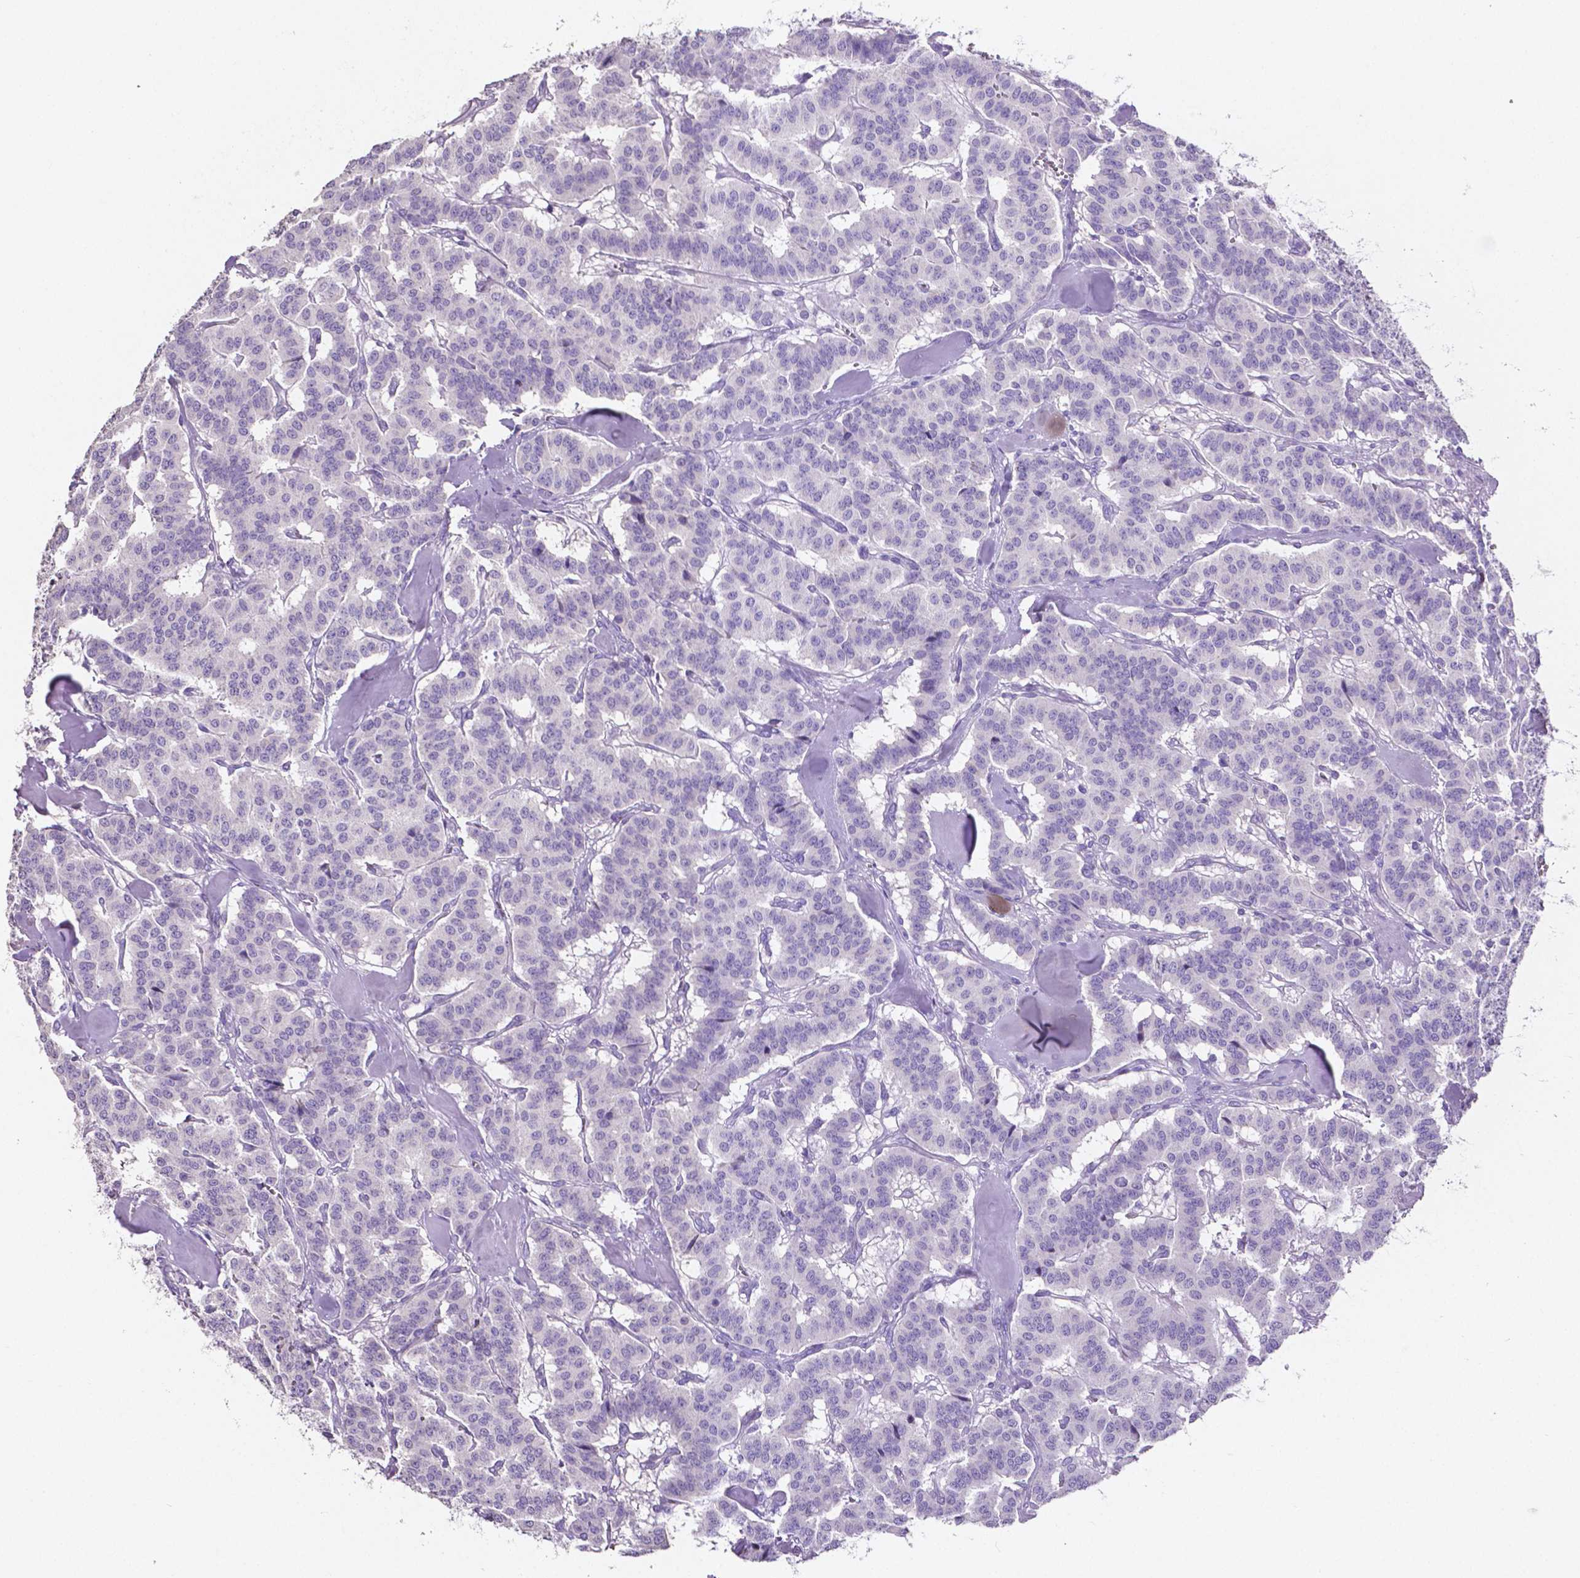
{"staining": {"intensity": "negative", "quantity": "none", "location": "none"}, "tissue": "carcinoid", "cell_type": "Tumor cells", "image_type": "cancer", "snomed": [{"axis": "morphology", "description": "Normal tissue, NOS"}, {"axis": "morphology", "description": "Carcinoid, malignant, NOS"}, {"axis": "topography", "description": "Lung"}], "caption": "Immunohistochemistry histopathology image of neoplastic tissue: carcinoid stained with DAB reveals no significant protein staining in tumor cells.", "gene": "SLC22A2", "patient": {"sex": "female", "age": 46}}